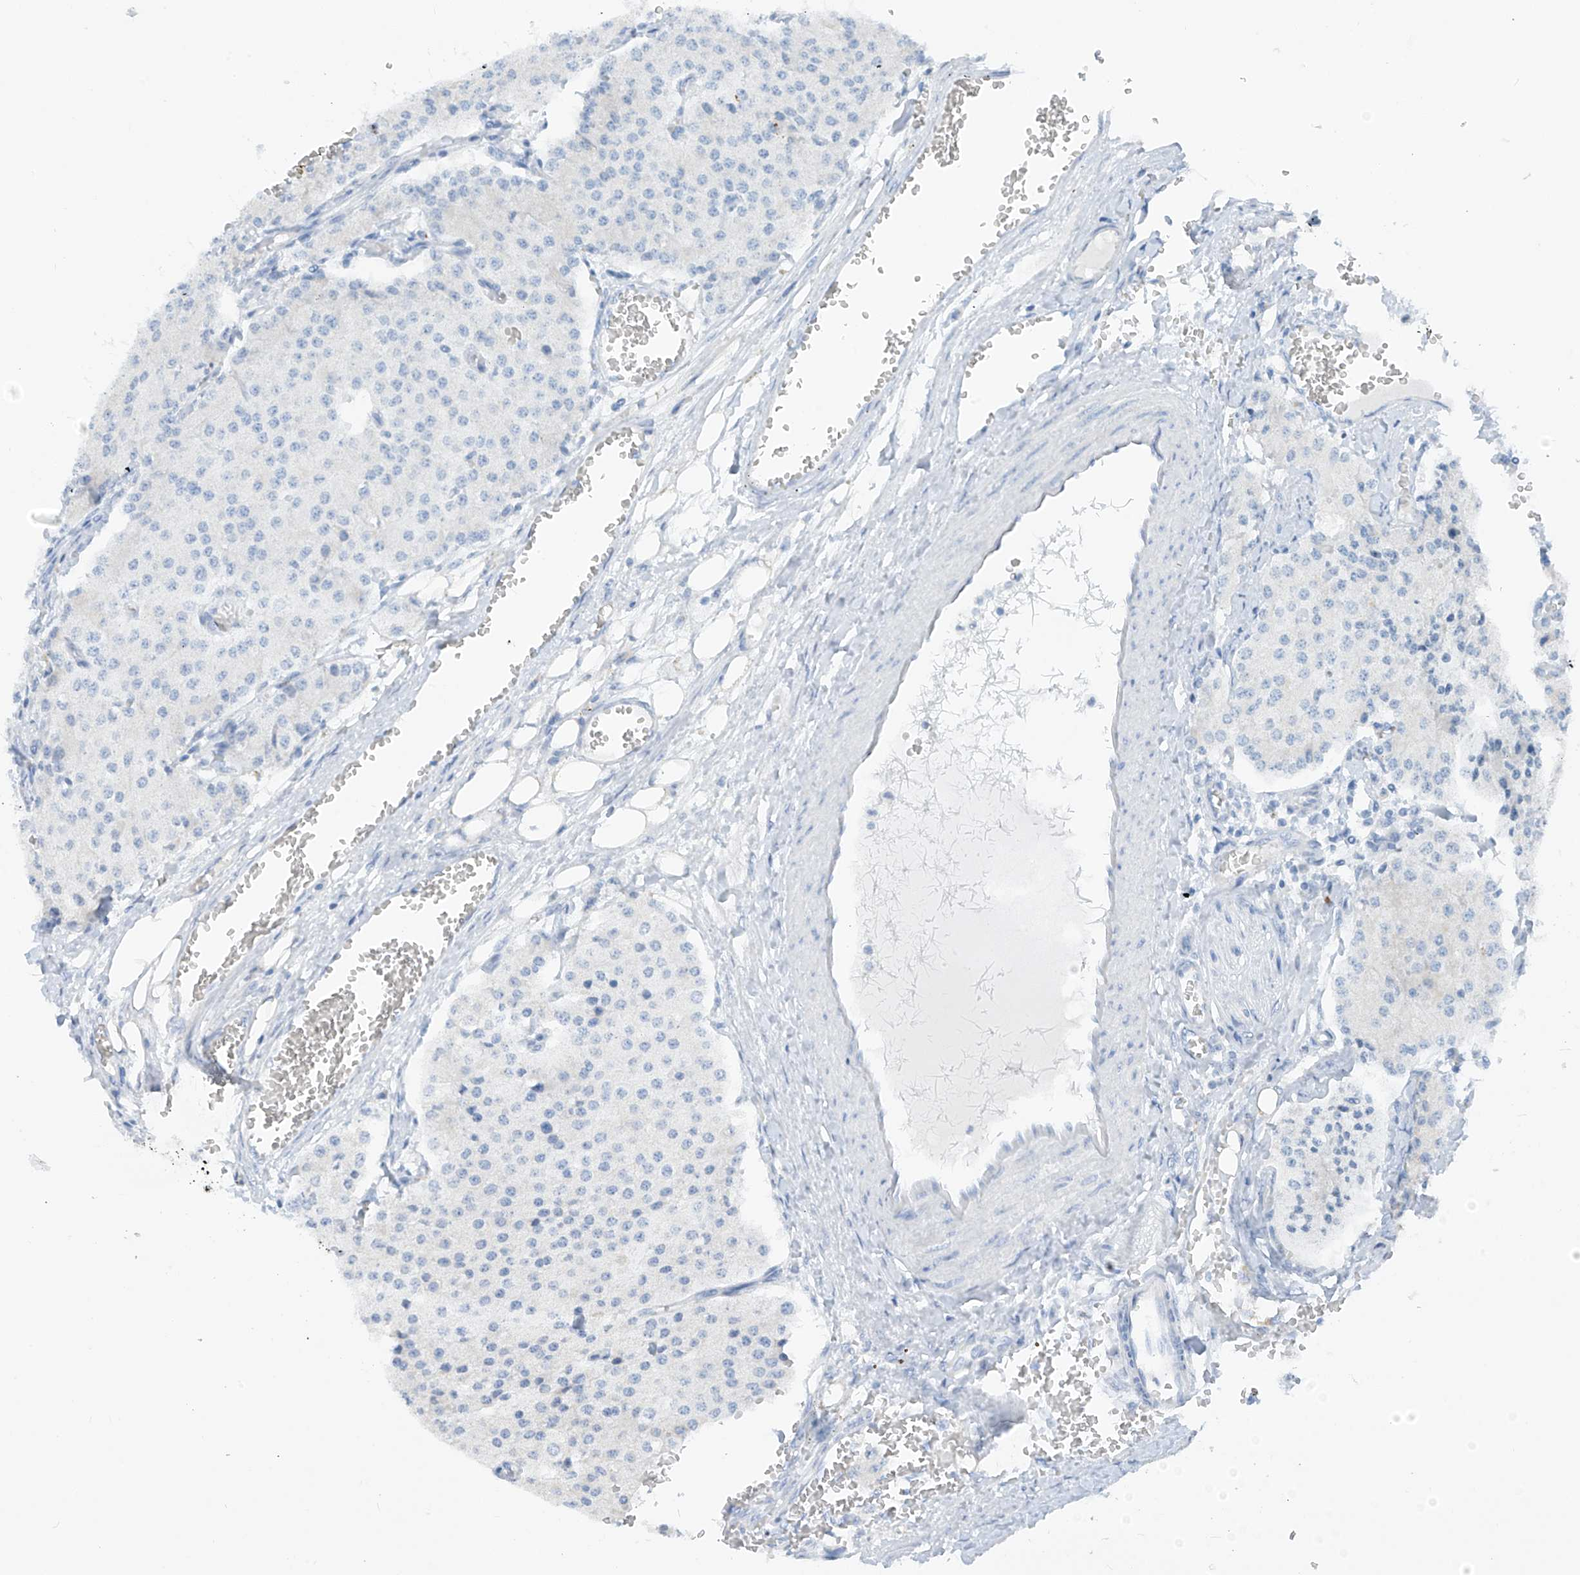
{"staining": {"intensity": "negative", "quantity": "none", "location": "none"}, "tissue": "carcinoid", "cell_type": "Tumor cells", "image_type": "cancer", "snomed": [{"axis": "morphology", "description": "Carcinoid, malignant, NOS"}, {"axis": "topography", "description": "Colon"}], "caption": "The histopathology image displays no staining of tumor cells in carcinoid.", "gene": "ZNF404", "patient": {"sex": "female", "age": 52}}